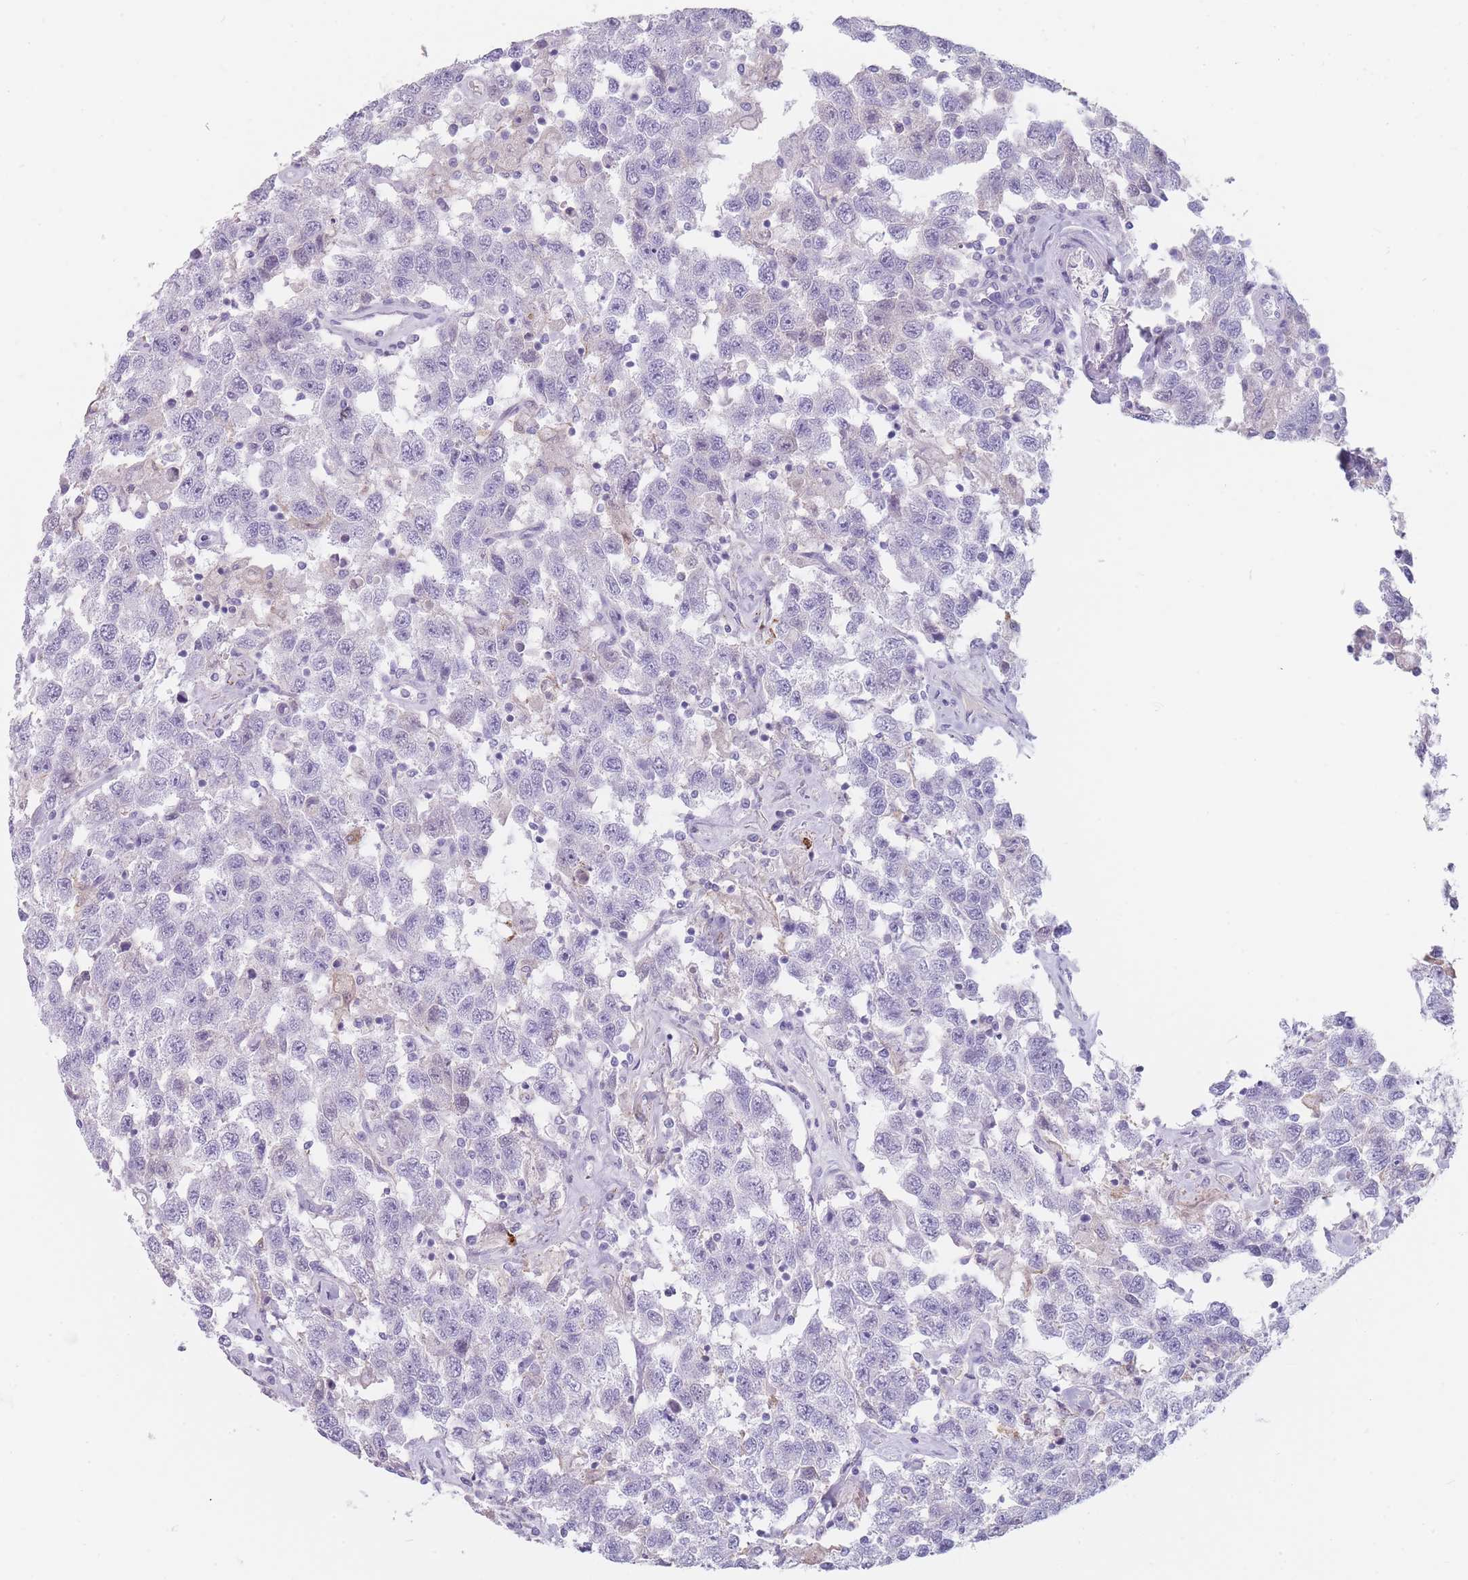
{"staining": {"intensity": "negative", "quantity": "none", "location": "none"}, "tissue": "testis cancer", "cell_type": "Tumor cells", "image_type": "cancer", "snomed": [{"axis": "morphology", "description": "Seminoma, NOS"}, {"axis": "topography", "description": "Testis"}], "caption": "IHC histopathology image of neoplastic tissue: testis cancer stained with DAB (3,3'-diaminobenzidine) demonstrates no significant protein positivity in tumor cells.", "gene": "GPR12", "patient": {"sex": "male", "age": 41}}